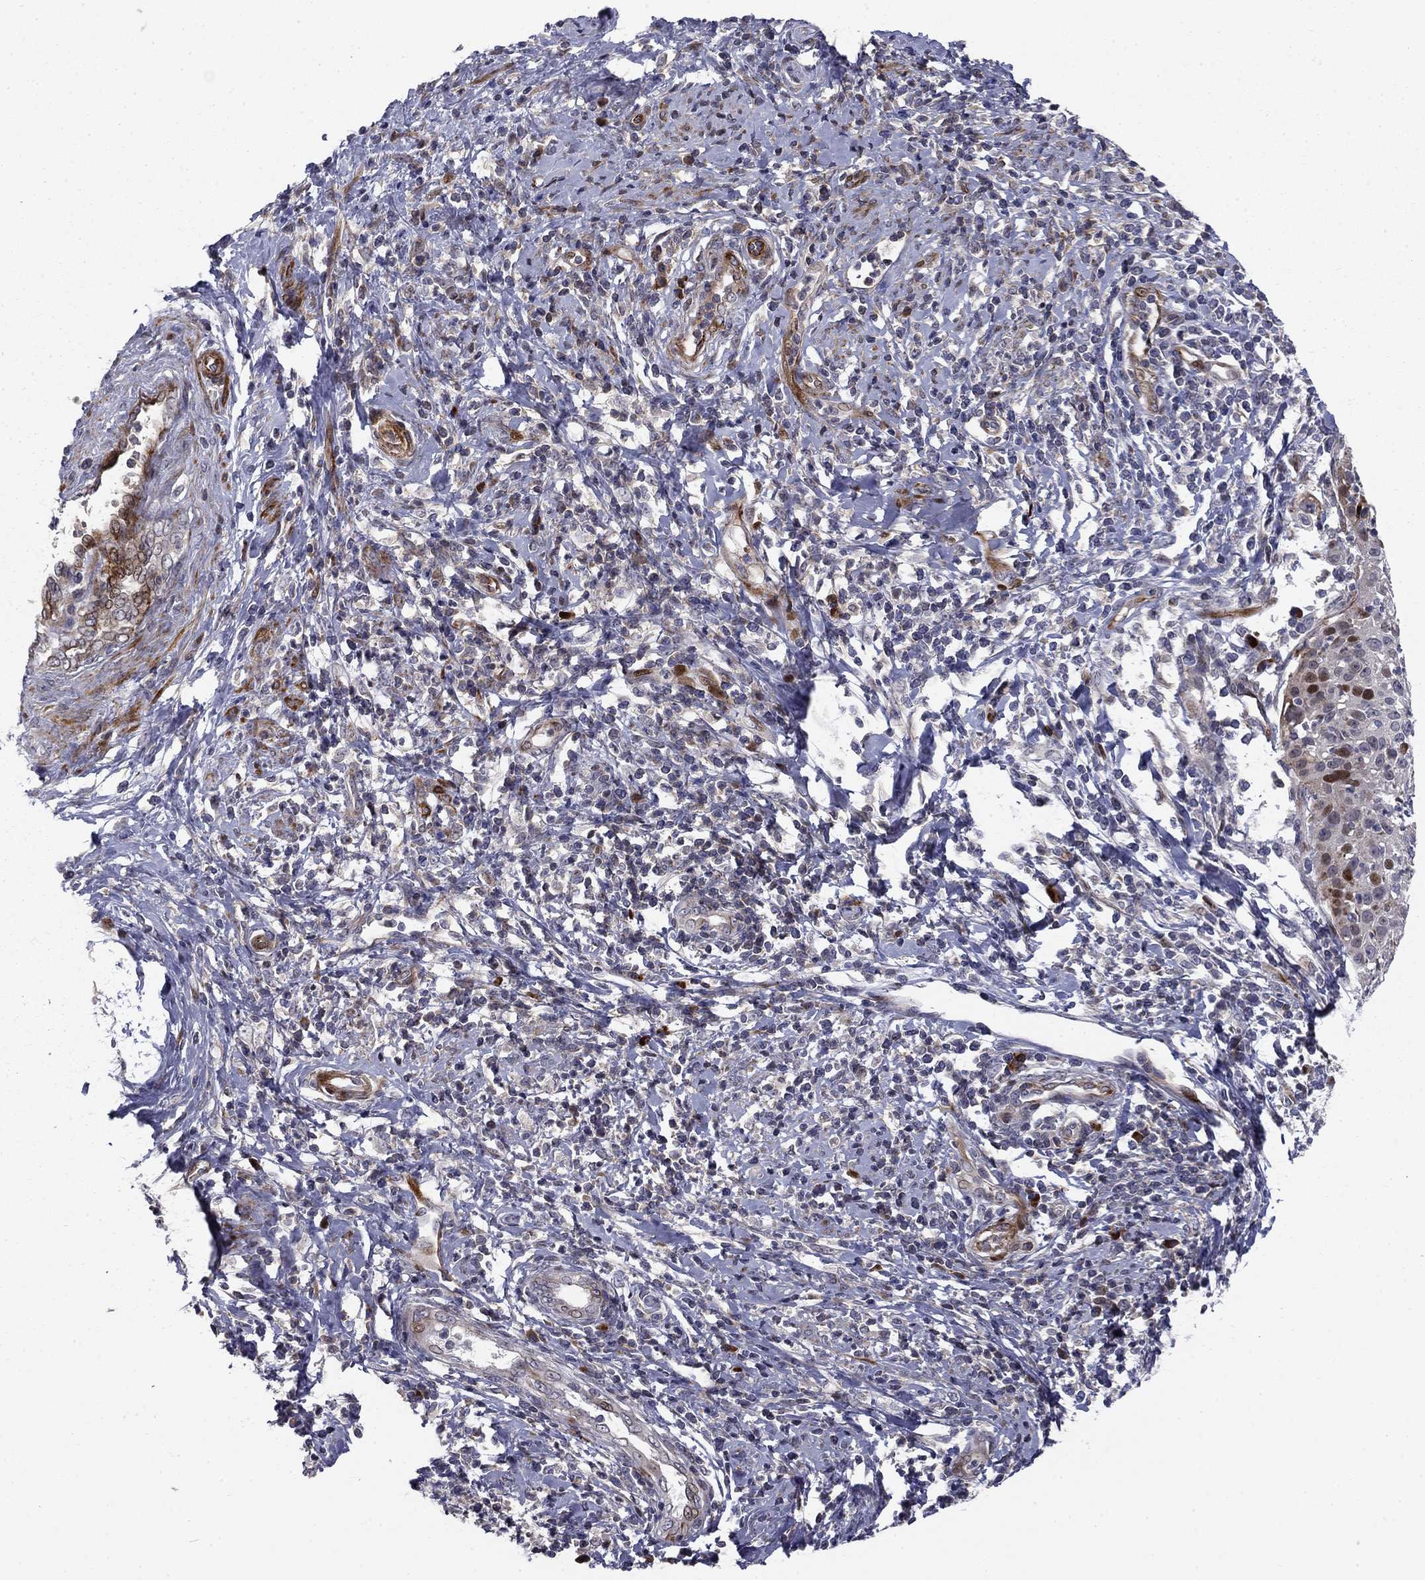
{"staining": {"intensity": "negative", "quantity": "none", "location": "none"}, "tissue": "cervical cancer", "cell_type": "Tumor cells", "image_type": "cancer", "snomed": [{"axis": "morphology", "description": "Squamous cell carcinoma, NOS"}, {"axis": "topography", "description": "Cervix"}], "caption": "Immunohistochemistry (IHC) micrograph of human squamous cell carcinoma (cervical) stained for a protein (brown), which exhibits no staining in tumor cells. (Stains: DAB IHC with hematoxylin counter stain, Microscopy: brightfield microscopy at high magnification).", "gene": "MIOS", "patient": {"sex": "female", "age": 26}}